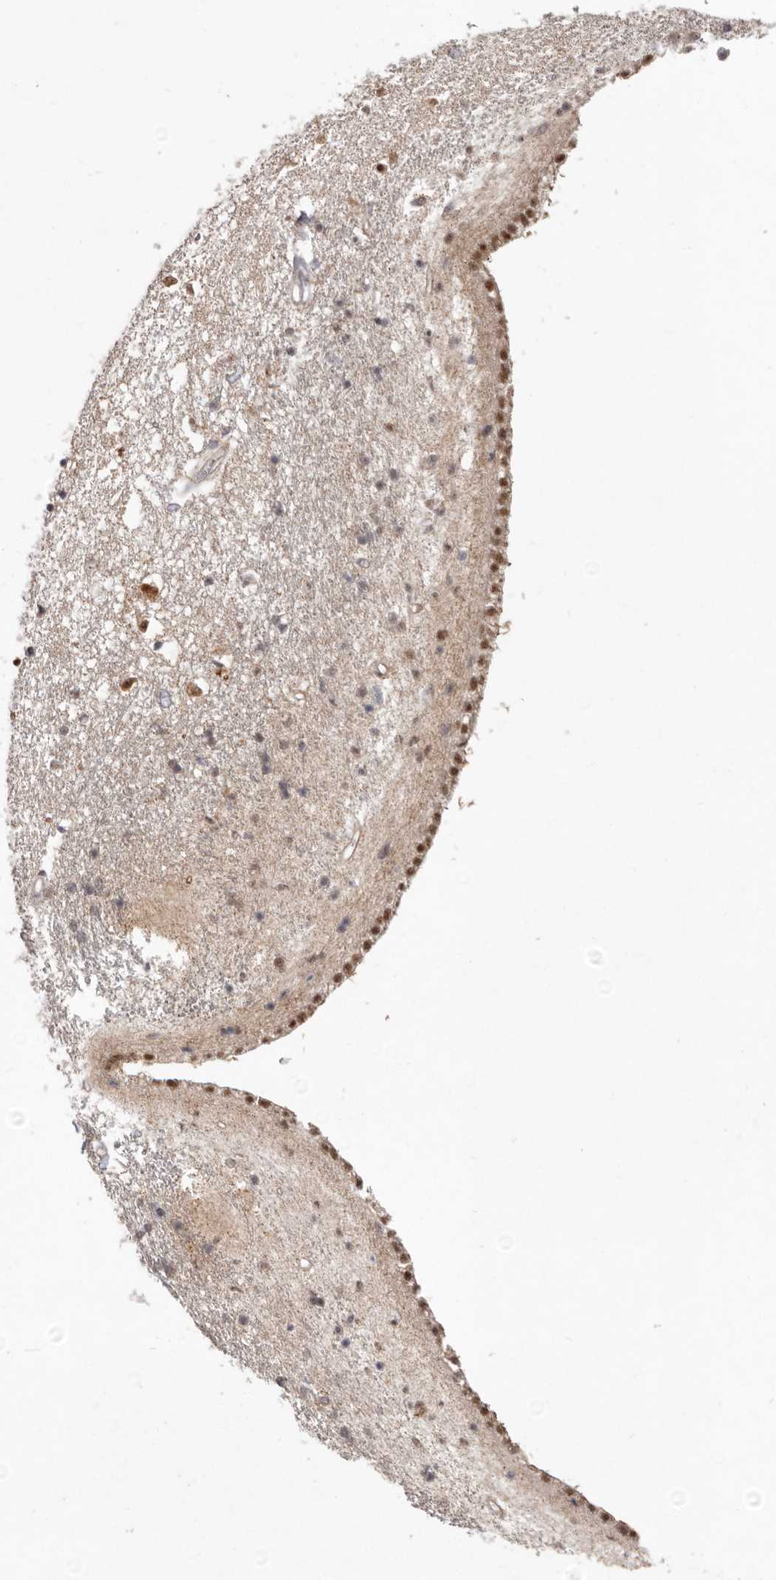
{"staining": {"intensity": "moderate", "quantity": "<25%", "location": "nuclear"}, "tissue": "caudate", "cell_type": "Glial cells", "image_type": "normal", "snomed": [{"axis": "morphology", "description": "Normal tissue, NOS"}, {"axis": "topography", "description": "Lateral ventricle wall"}], "caption": "A low amount of moderate nuclear expression is seen in about <25% of glial cells in normal caudate. (Brightfield microscopy of DAB IHC at high magnification).", "gene": "NSUN4", "patient": {"sex": "male", "age": 45}}